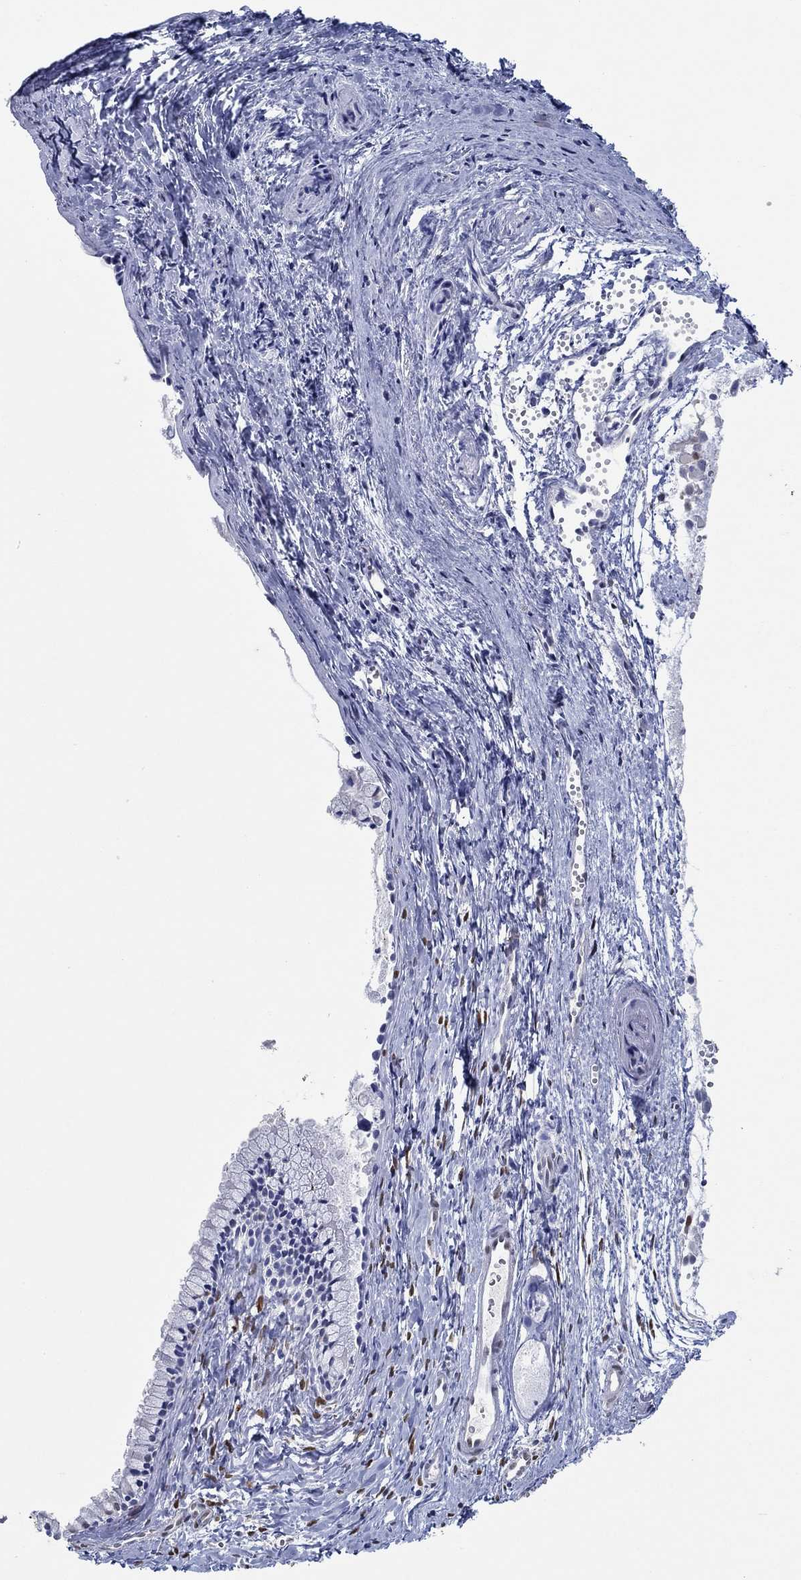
{"staining": {"intensity": "negative", "quantity": "none", "location": "none"}, "tissue": "nasopharynx", "cell_type": "Respiratory epithelial cells", "image_type": "normal", "snomed": [{"axis": "morphology", "description": "Normal tissue, NOS"}, {"axis": "topography", "description": "Nasopharynx"}], "caption": "This image is of normal nasopharynx stained with immunohistochemistry to label a protein in brown with the nuclei are counter-stained blue. There is no positivity in respiratory epithelial cells. (DAB immunohistochemistry visualized using brightfield microscopy, high magnification).", "gene": "GATA2", "patient": {"sex": "male", "age": 83}}